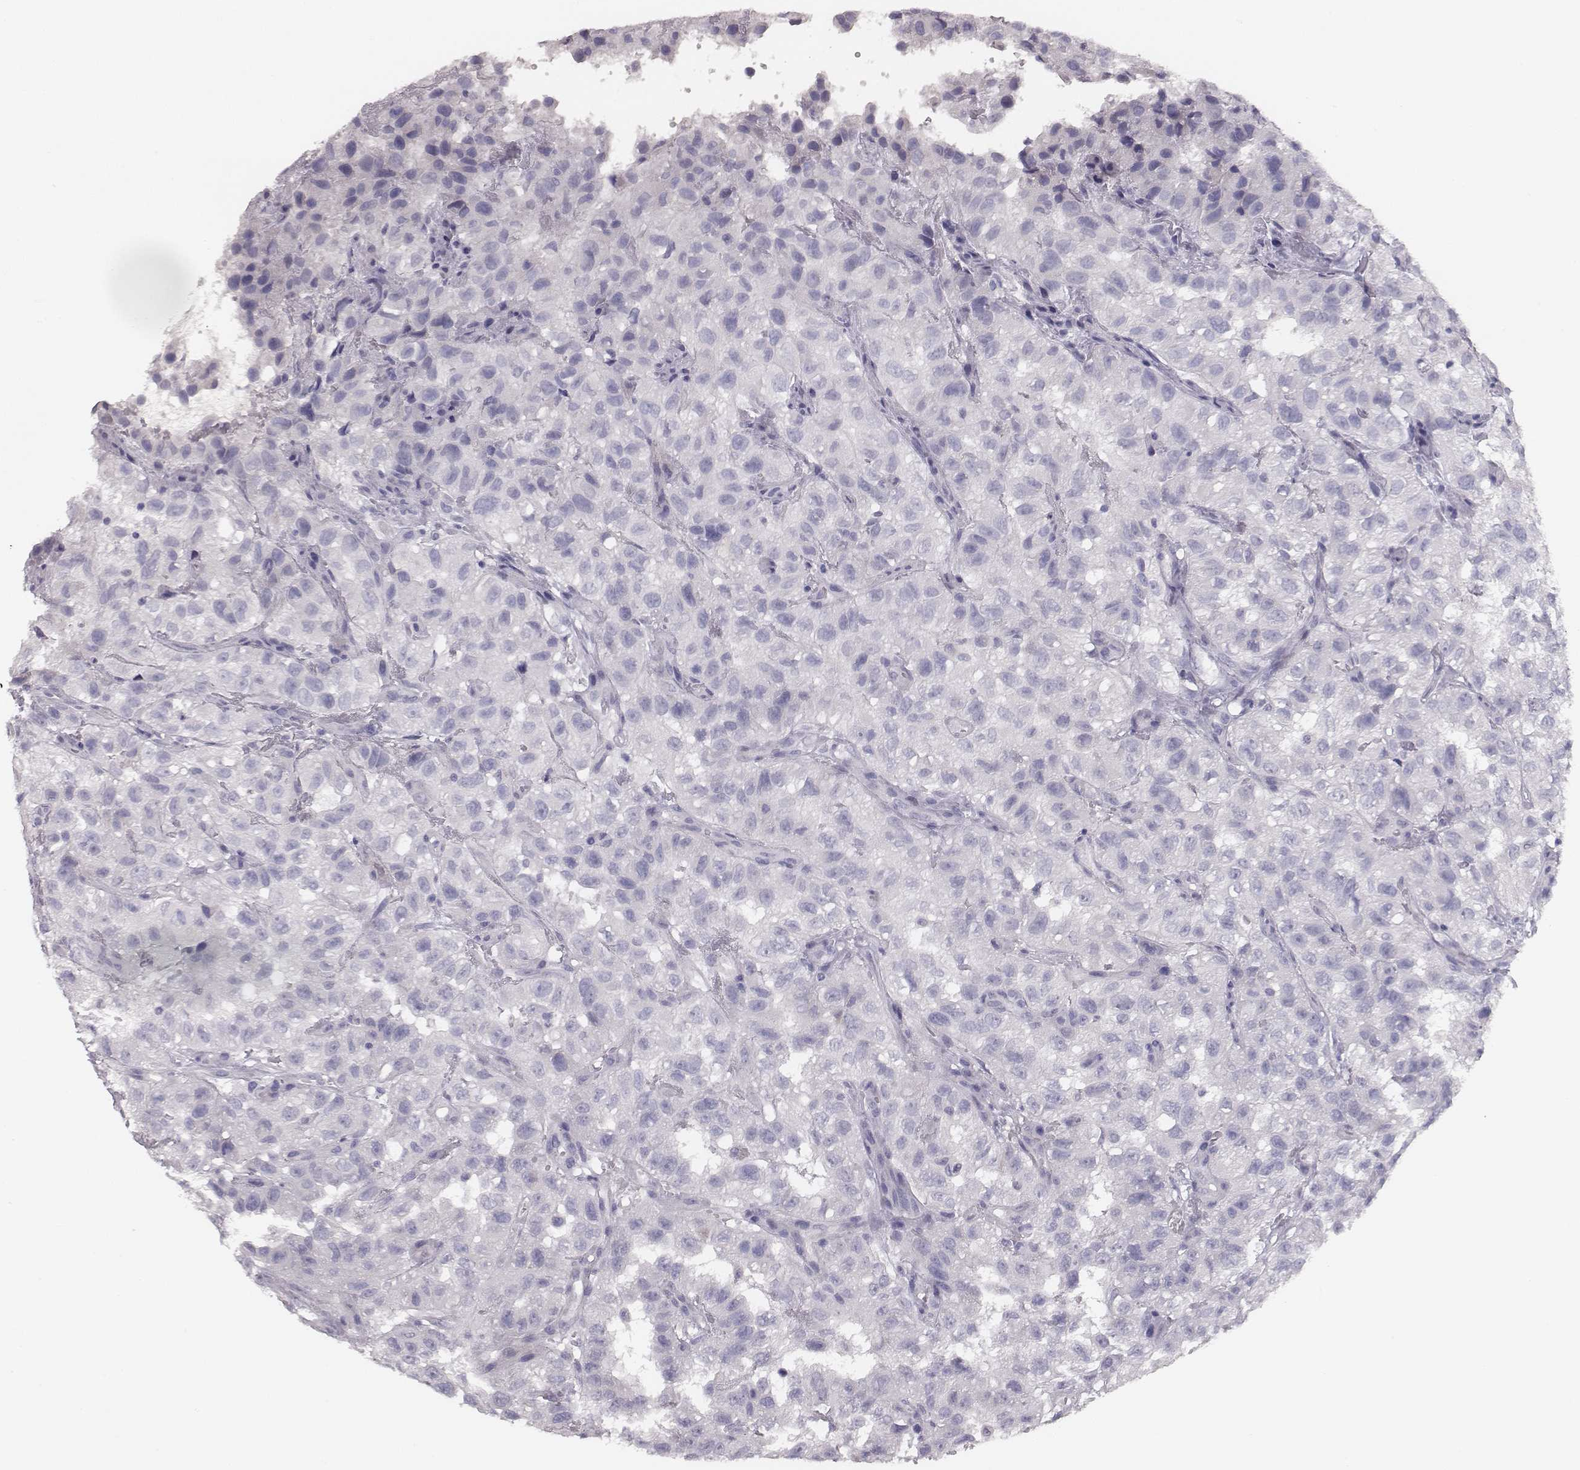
{"staining": {"intensity": "negative", "quantity": "none", "location": "none"}, "tissue": "renal cancer", "cell_type": "Tumor cells", "image_type": "cancer", "snomed": [{"axis": "morphology", "description": "Adenocarcinoma, NOS"}, {"axis": "topography", "description": "Kidney"}], "caption": "Renal adenocarcinoma stained for a protein using immunohistochemistry displays no positivity tumor cells.", "gene": "MYH6", "patient": {"sex": "male", "age": 64}}